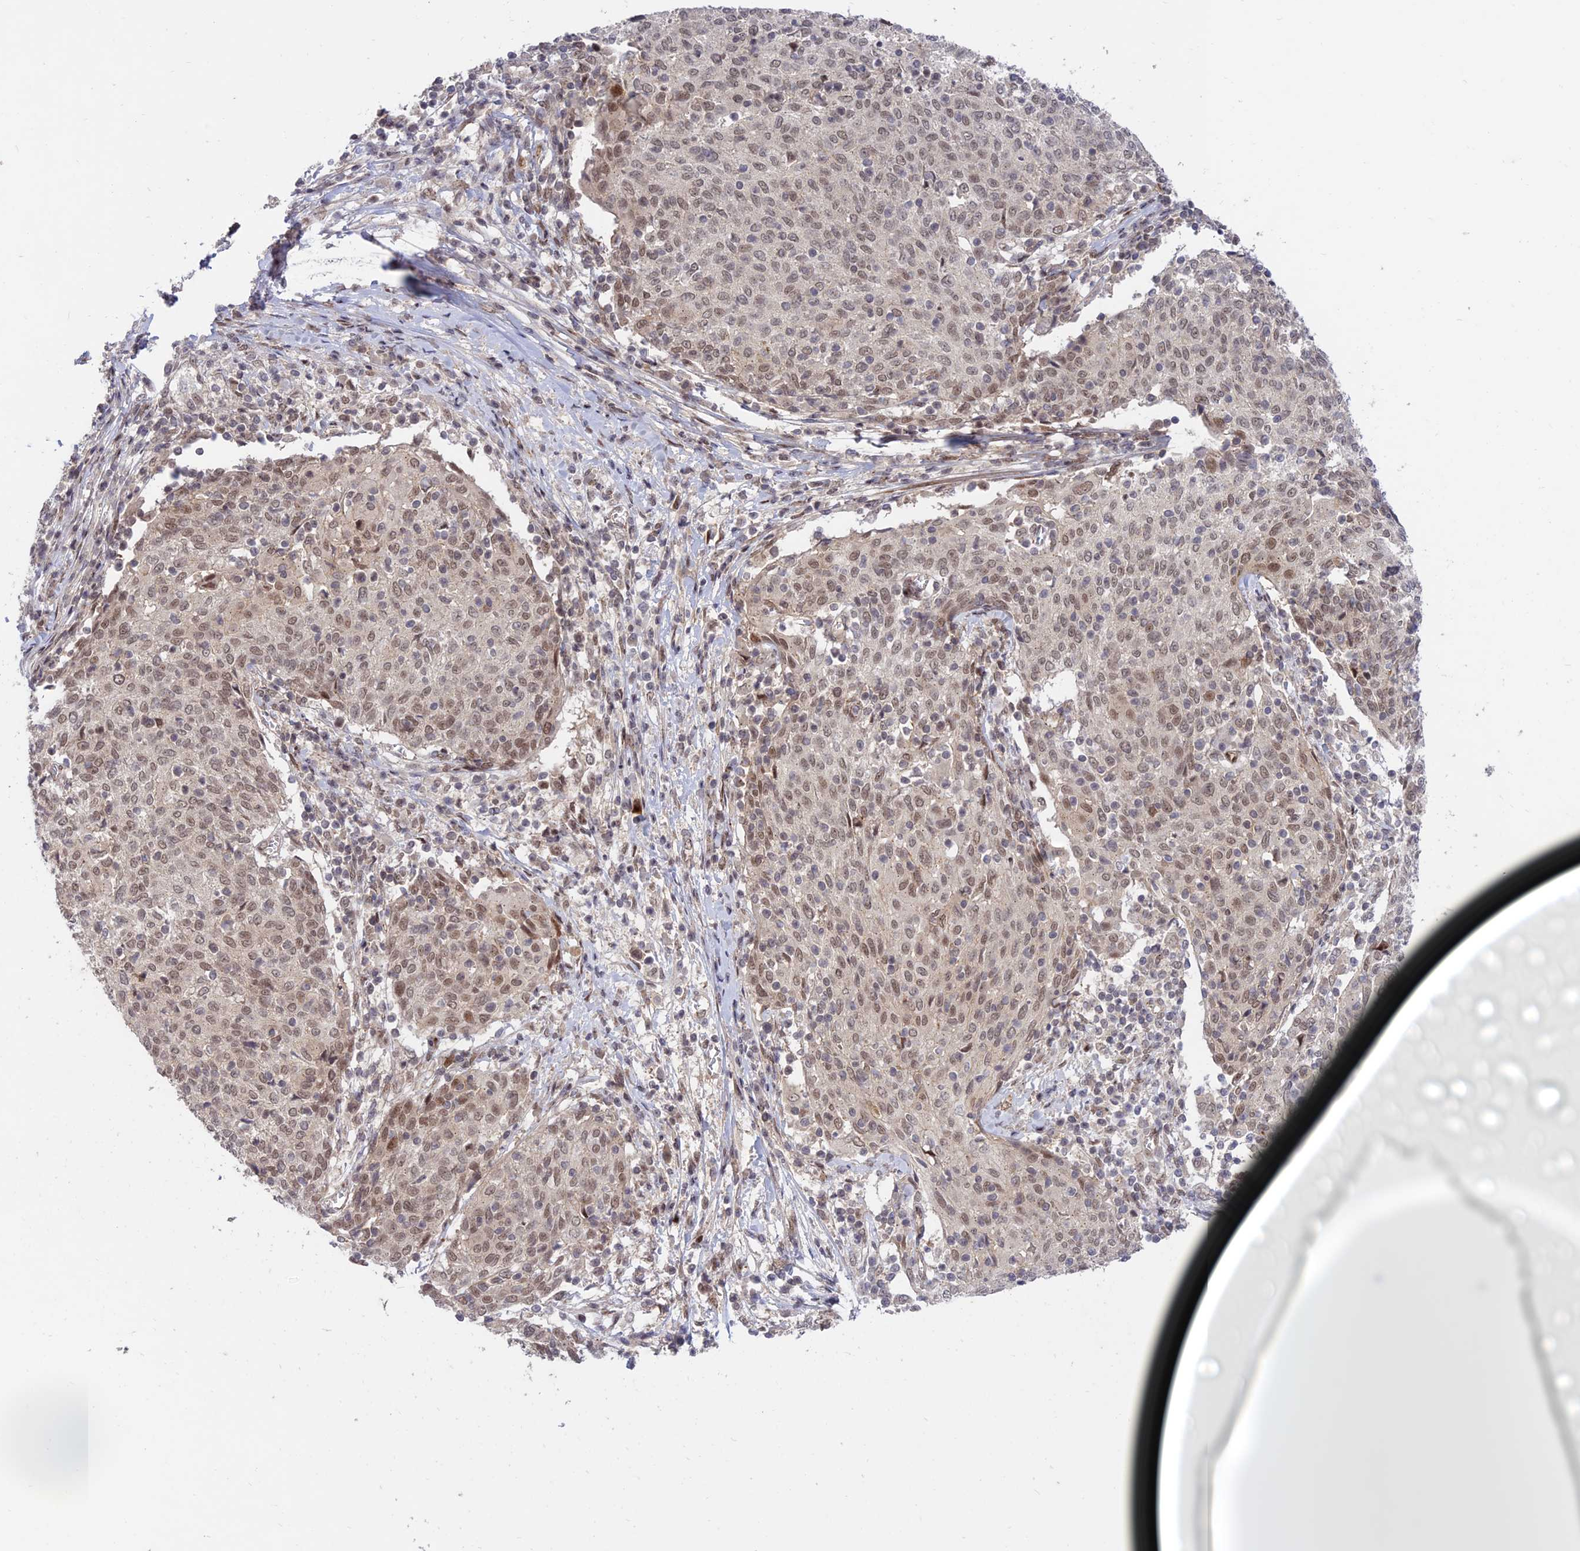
{"staining": {"intensity": "moderate", "quantity": ">75%", "location": "nuclear"}, "tissue": "cervical cancer", "cell_type": "Tumor cells", "image_type": "cancer", "snomed": [{"axis": "morphology", "description": "Squamous cell carcinoma, NOS"}, {"axis": "topography", "description": "Cervix"}], "caption": "Immunohistochemical staining of human cervical cancer (squamous cell carcinoma) demonstrates medium levels of moderate nuclear staining in approximately >75% of tumor cells. The protein of interest is stained brown, and the nuclei are stained in blue (DAB IHC with brightfield microscopy, high magnification).", "gene": "ZNF85", "patient": {"sex": "female", "age": 52}}